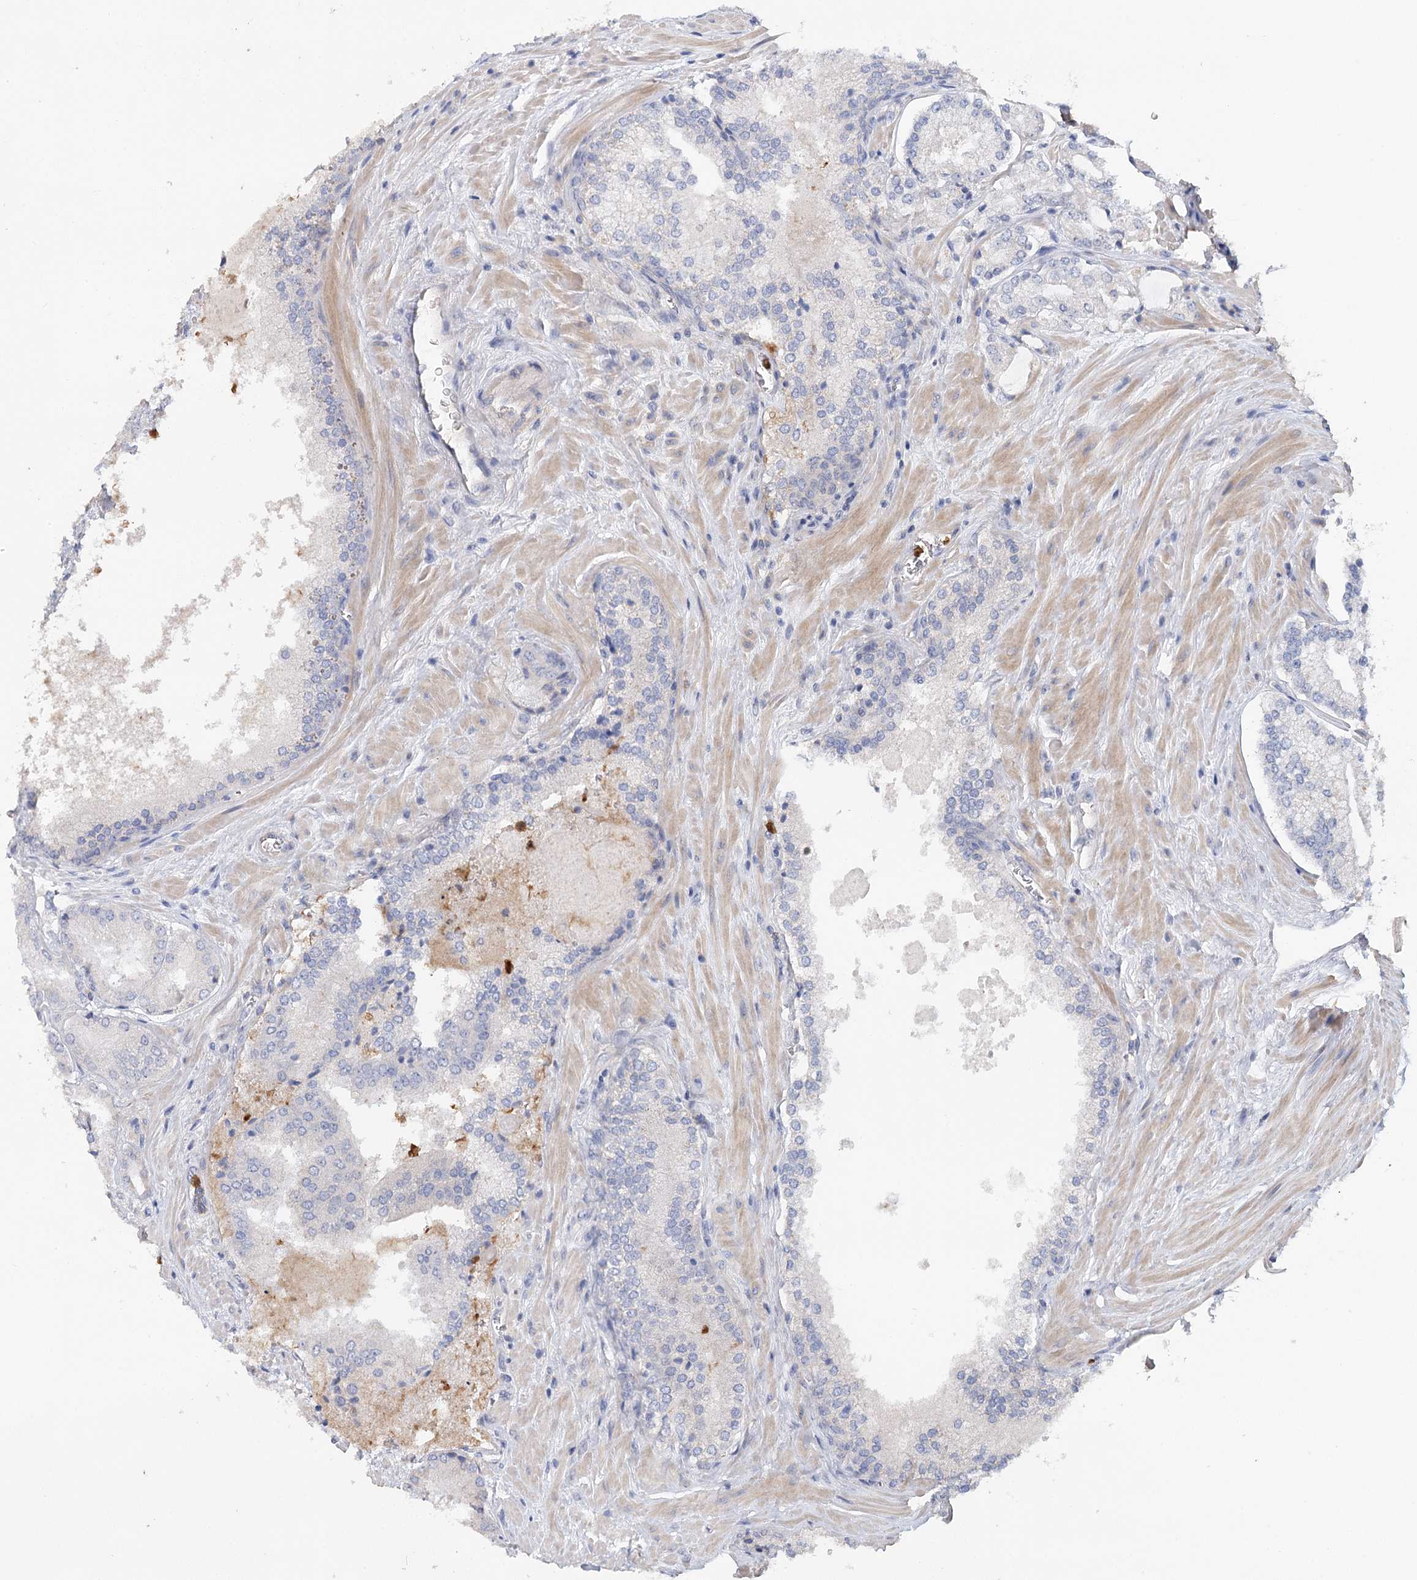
{"staining": {"intensity": "negative", "quantity": "none", "location": "none"}, "tissue": "prostate cancer", "cell_type": "Tumor cells", "image_type": "cancer", "snomed": [{"axis": "morphology", "description": "Adenocarcinoma, Low grade"}, {"axis": "topography", "description": "Prostate"}], "caption": "The IHC micrograph has no significant staining in tumor cells of prostate adenocarcinoma (low-grade) tissue.", "gene": "EPB41L5", "patient": {"sex": "male", "age": 74}}